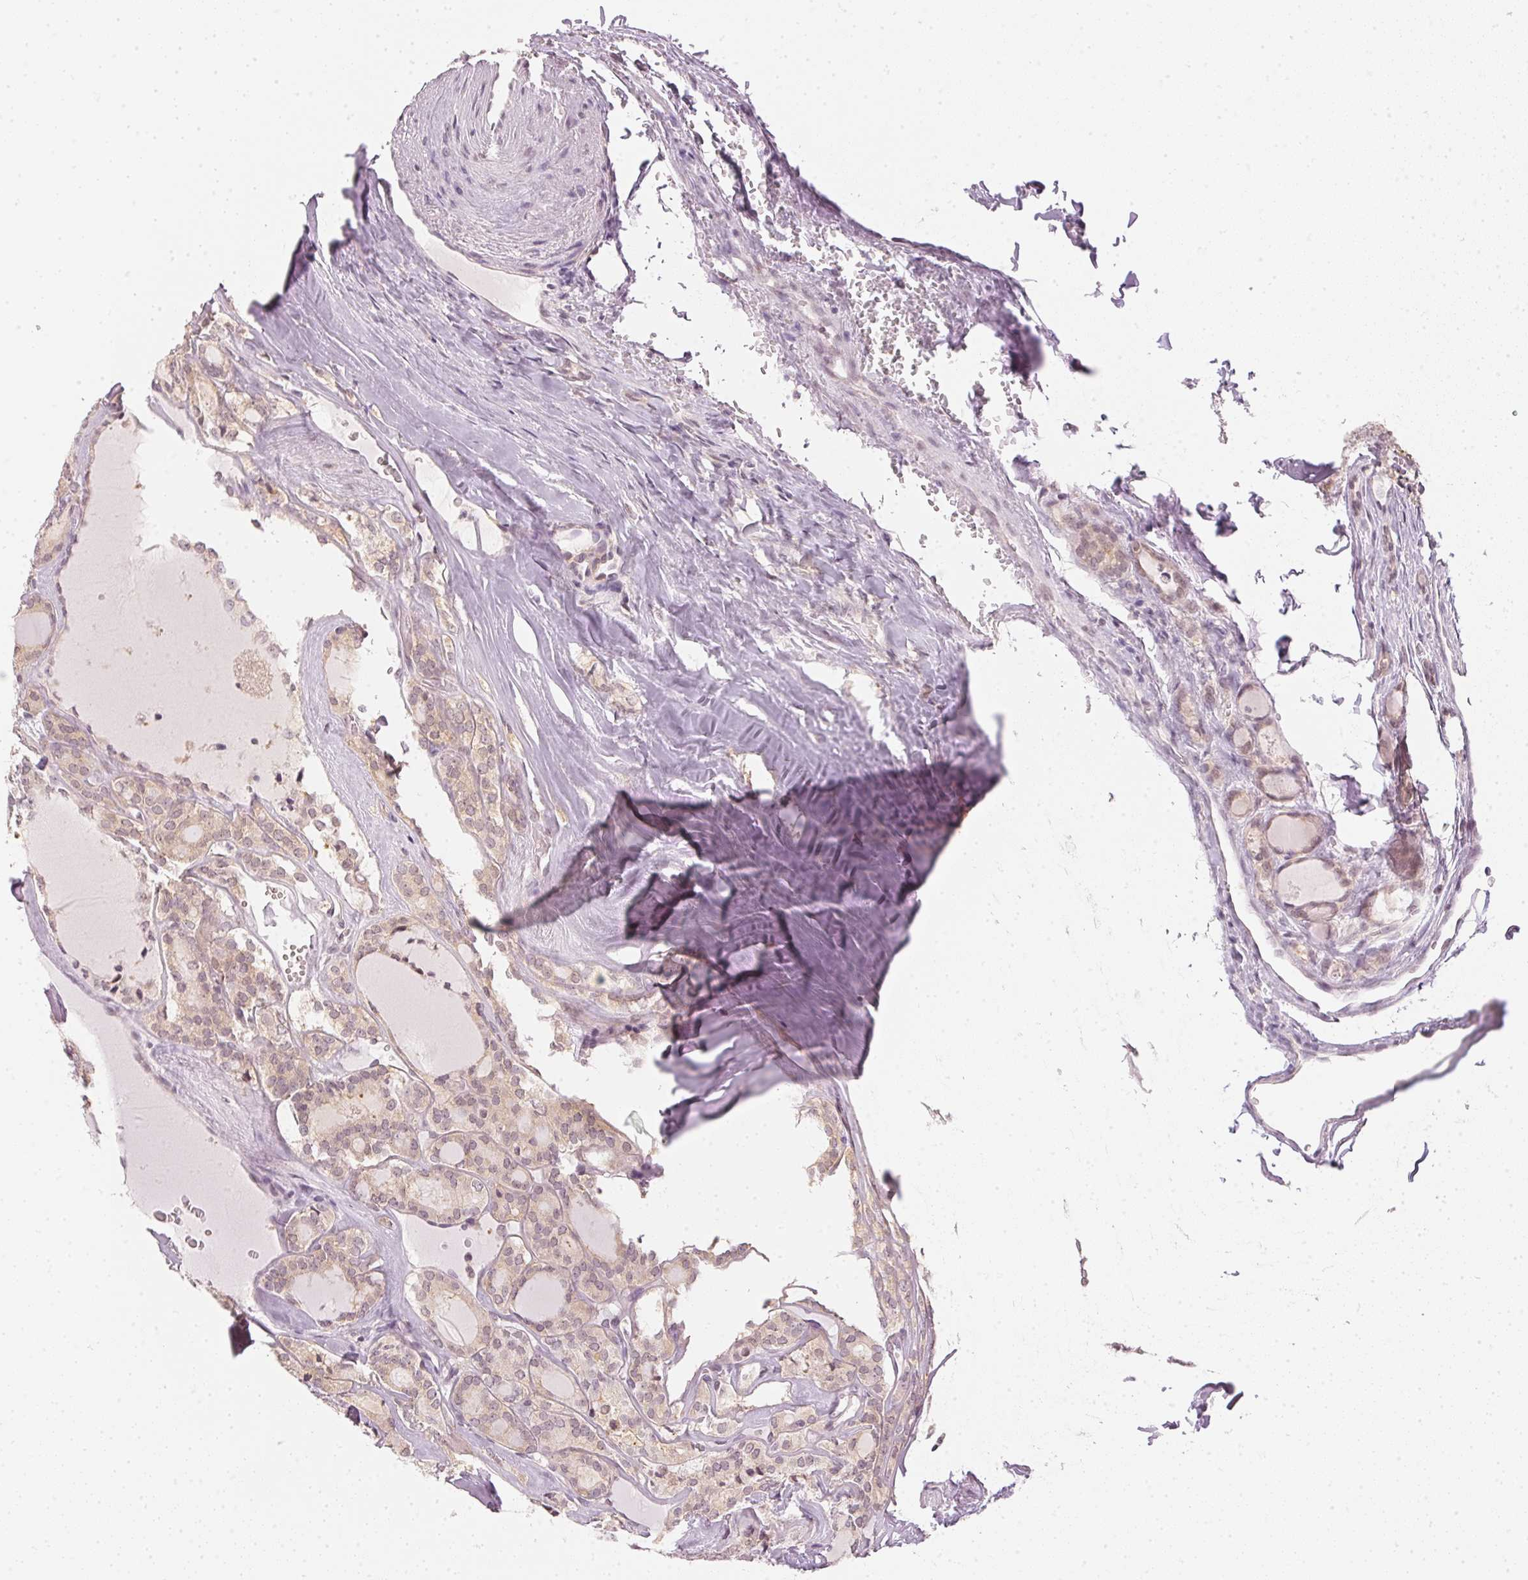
{"staining": {"intensity": "weak", "quantity": "25%-75%", "location": "cytoplasmic/membranous"}, "tissue": "thyroid cancer", "cell_type": "Tumor cells", "image_type": "cancer", "snomed": [{"axis": "morphology", "description": "Follicular adenoma carcinoma, NOS"}, {"axis": "topography", "description": "Thyroid gland"}], "caption": "A brown stain labels weak cytoplasmic/membranous expression of a protein in follicular adenoma carcinoma (thyroid) tumor cells.", "gene": "KPRP", "patient": {"sex": "male", "age": 74}}